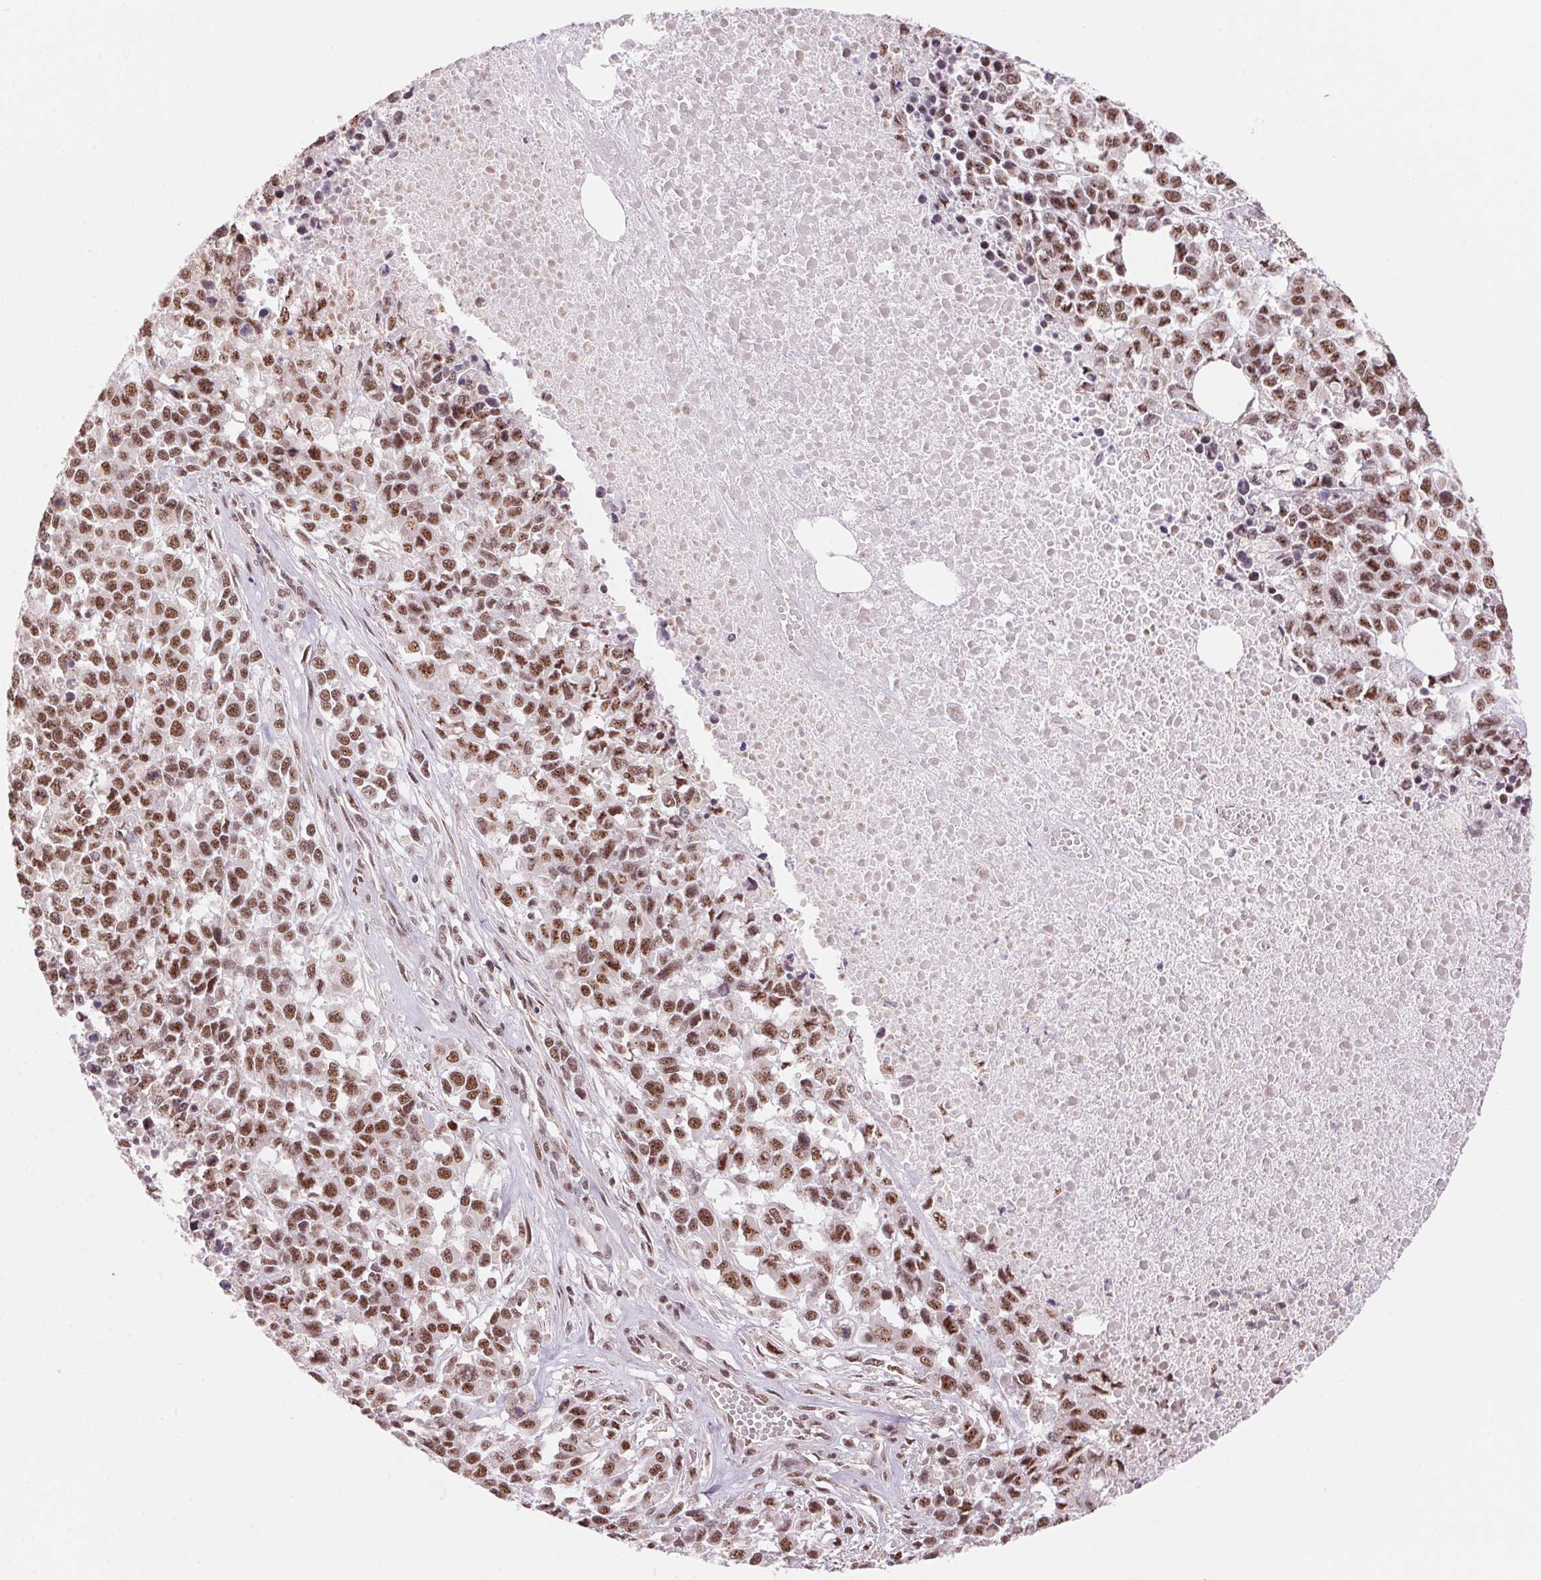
{"staining": {"intensity": "moderate", "quantity": ">75%", "location": "nuclear"}, "tissue": "melanoma", "cell_type": "Tumor cells", "image_type": "cancer", "snomed": [{"axis": "morphology", "description": "Malignant melanoma, Metastatic site"}, {"axis": "topography", "description": "Skin"}], "caption": "Malignant melanoma (metastatic site) stained with a brown dye shows moderate nuclear positive positivity in about >75% of tumor cells.", "gene": "HNRNPDL", "patient": {"sex": "male", "age": 84}}